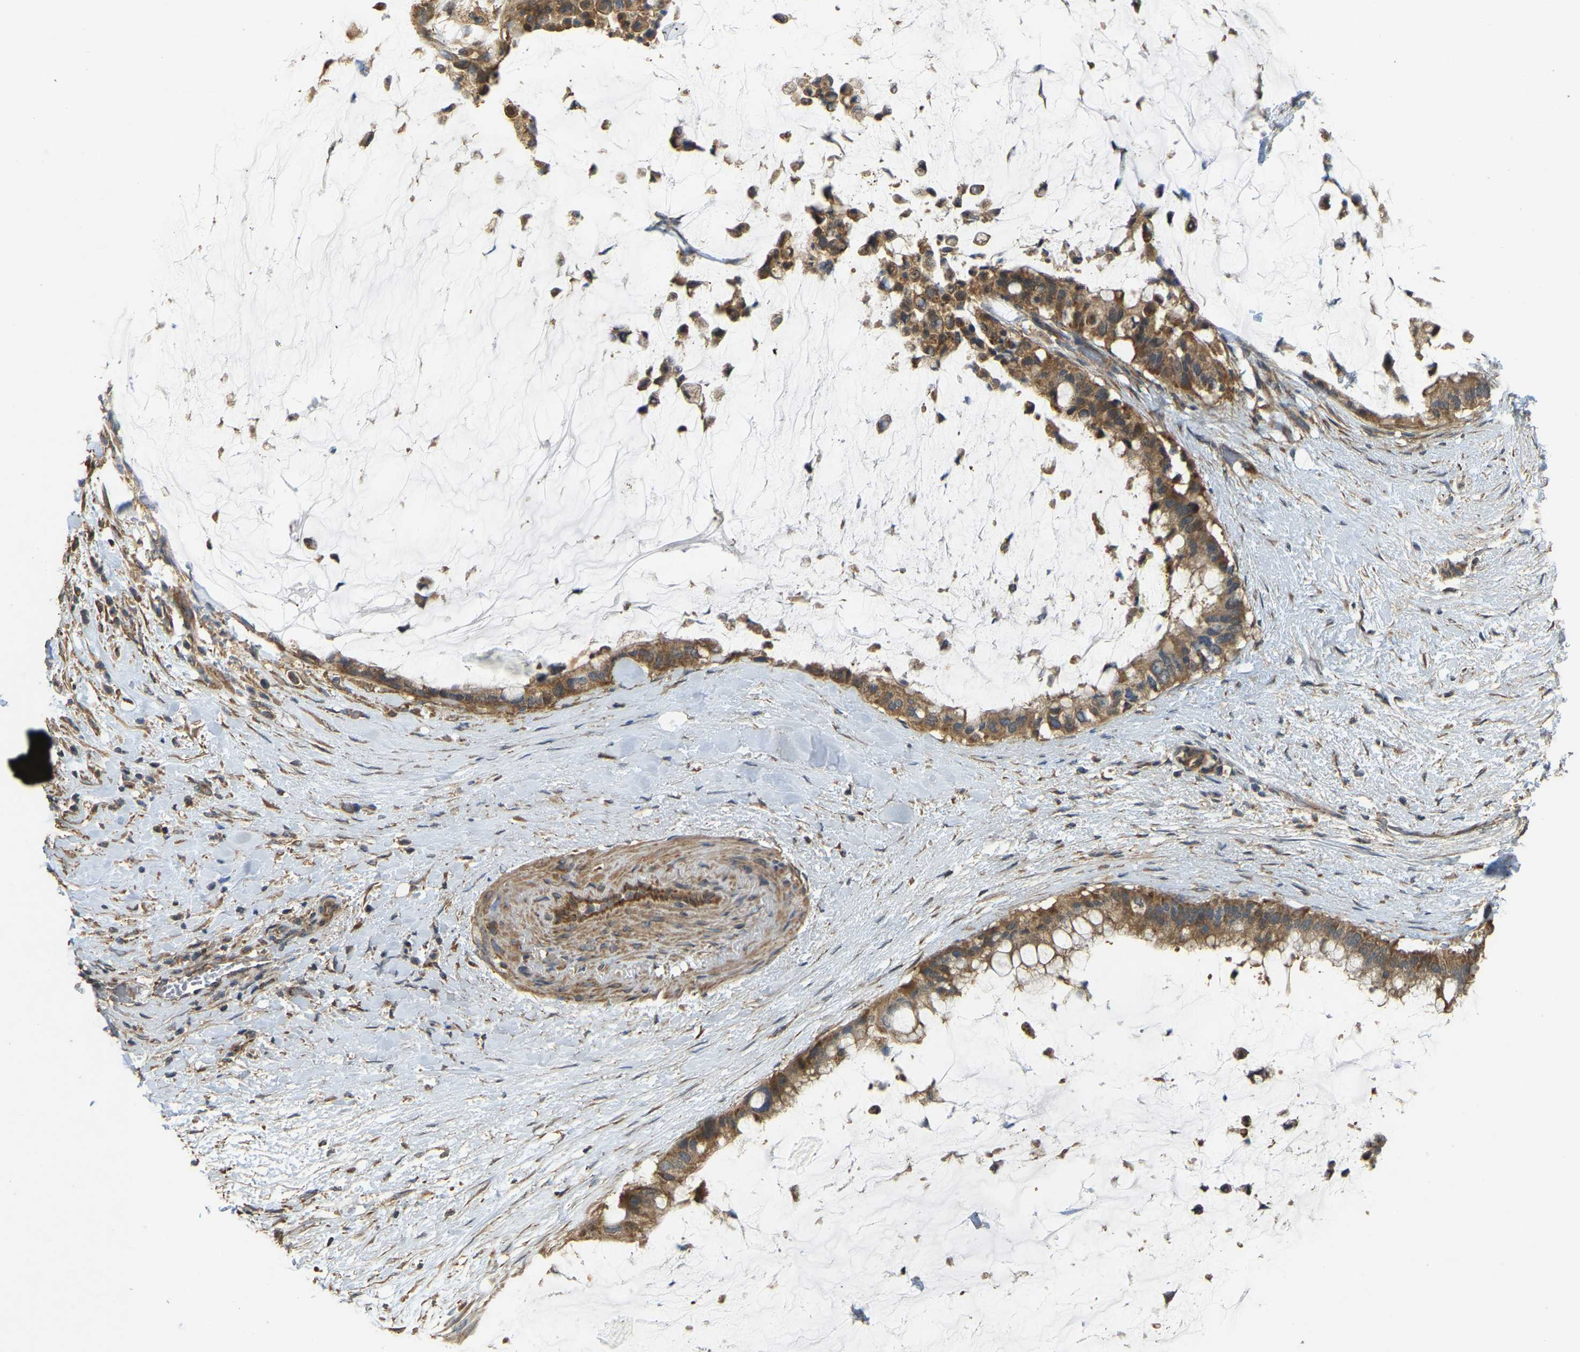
{"staining": {"intensity": "moderate", "quantity": ">75%", "location": "cytoplasmic/membranous"}, "tissue": "pancreatic cancer", "cell_type": "Tumor cells", "image_type": "cancer", "snomed": [{"axis": "morphology", "description": "Adenocarcinoma, NOS"}, {"axis": "topography", "description": "Pancreas"}], "caption": "This image shows IHC staining of human adenocarcinoma (pancreatic), with medium moderate cytoplasmic/membranous staining in approximately >75% of tumor cells.", "gene": "GNG2", "patient": {"sex": "male", "age": 41}}